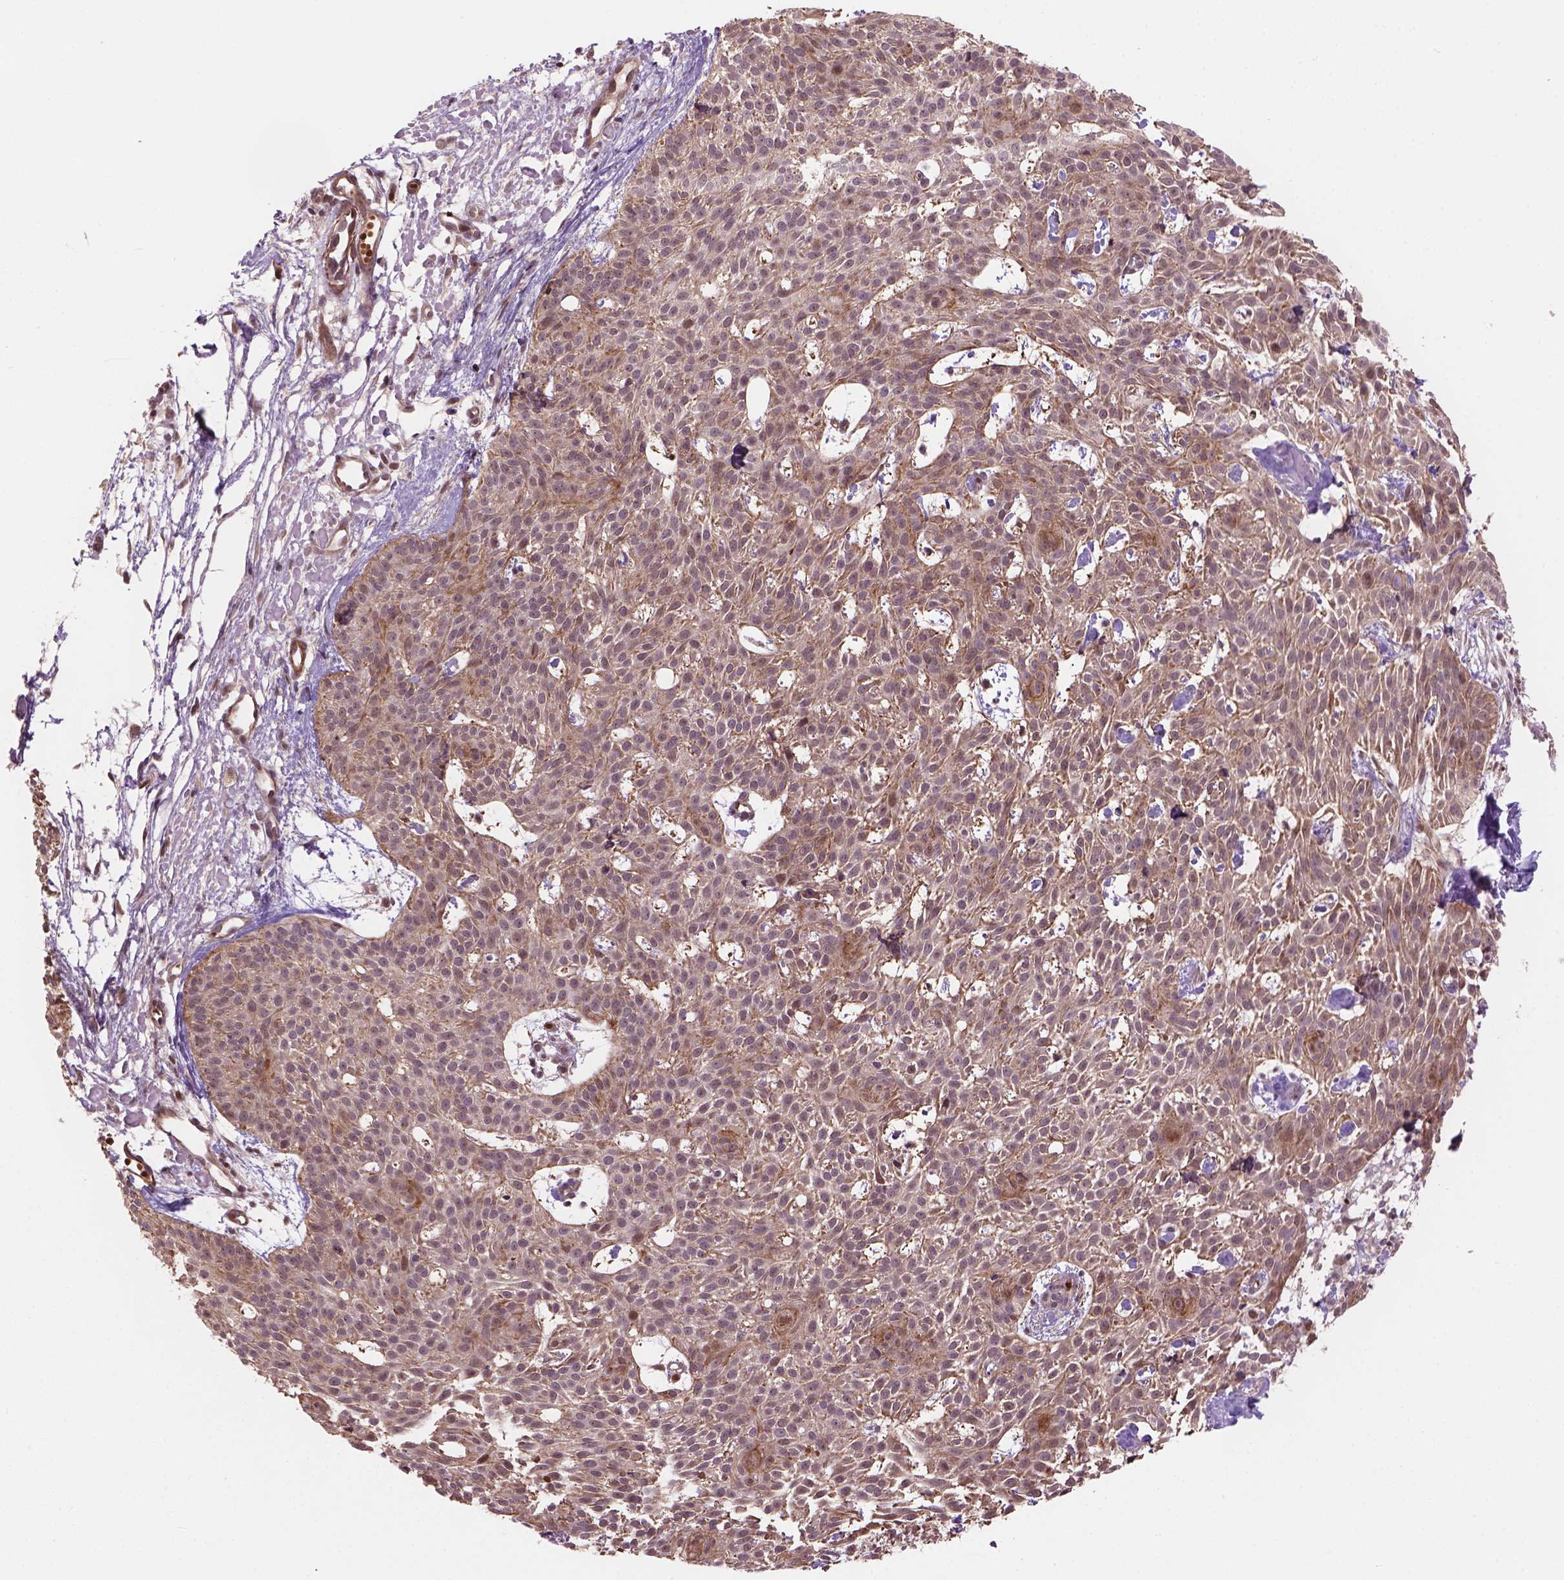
{"staining": {"intensity": "weak", "quantity": ">75%", "location": "cytoplasmic/membranous,nuclear"}, "tissue": "skin cancer", "cell_type": "Tumor cells", "image_type": "cancer", "snomed": [{"axis": "morphology", "description": "Basal cell carcinoma"}, {"axis": "topography", "description": "Skin"}], "caption": "Skin cancer was stained to show a protein in brown. There is low levels of weak cytoplasmic/membranous and nuclear staining in approximately >75% of tumor cells. (brown staining indicates protein expression, while blue staining denotes nuclei).", "gene": "PSMD11", "patient": {"sex": "female", "age": 78}}